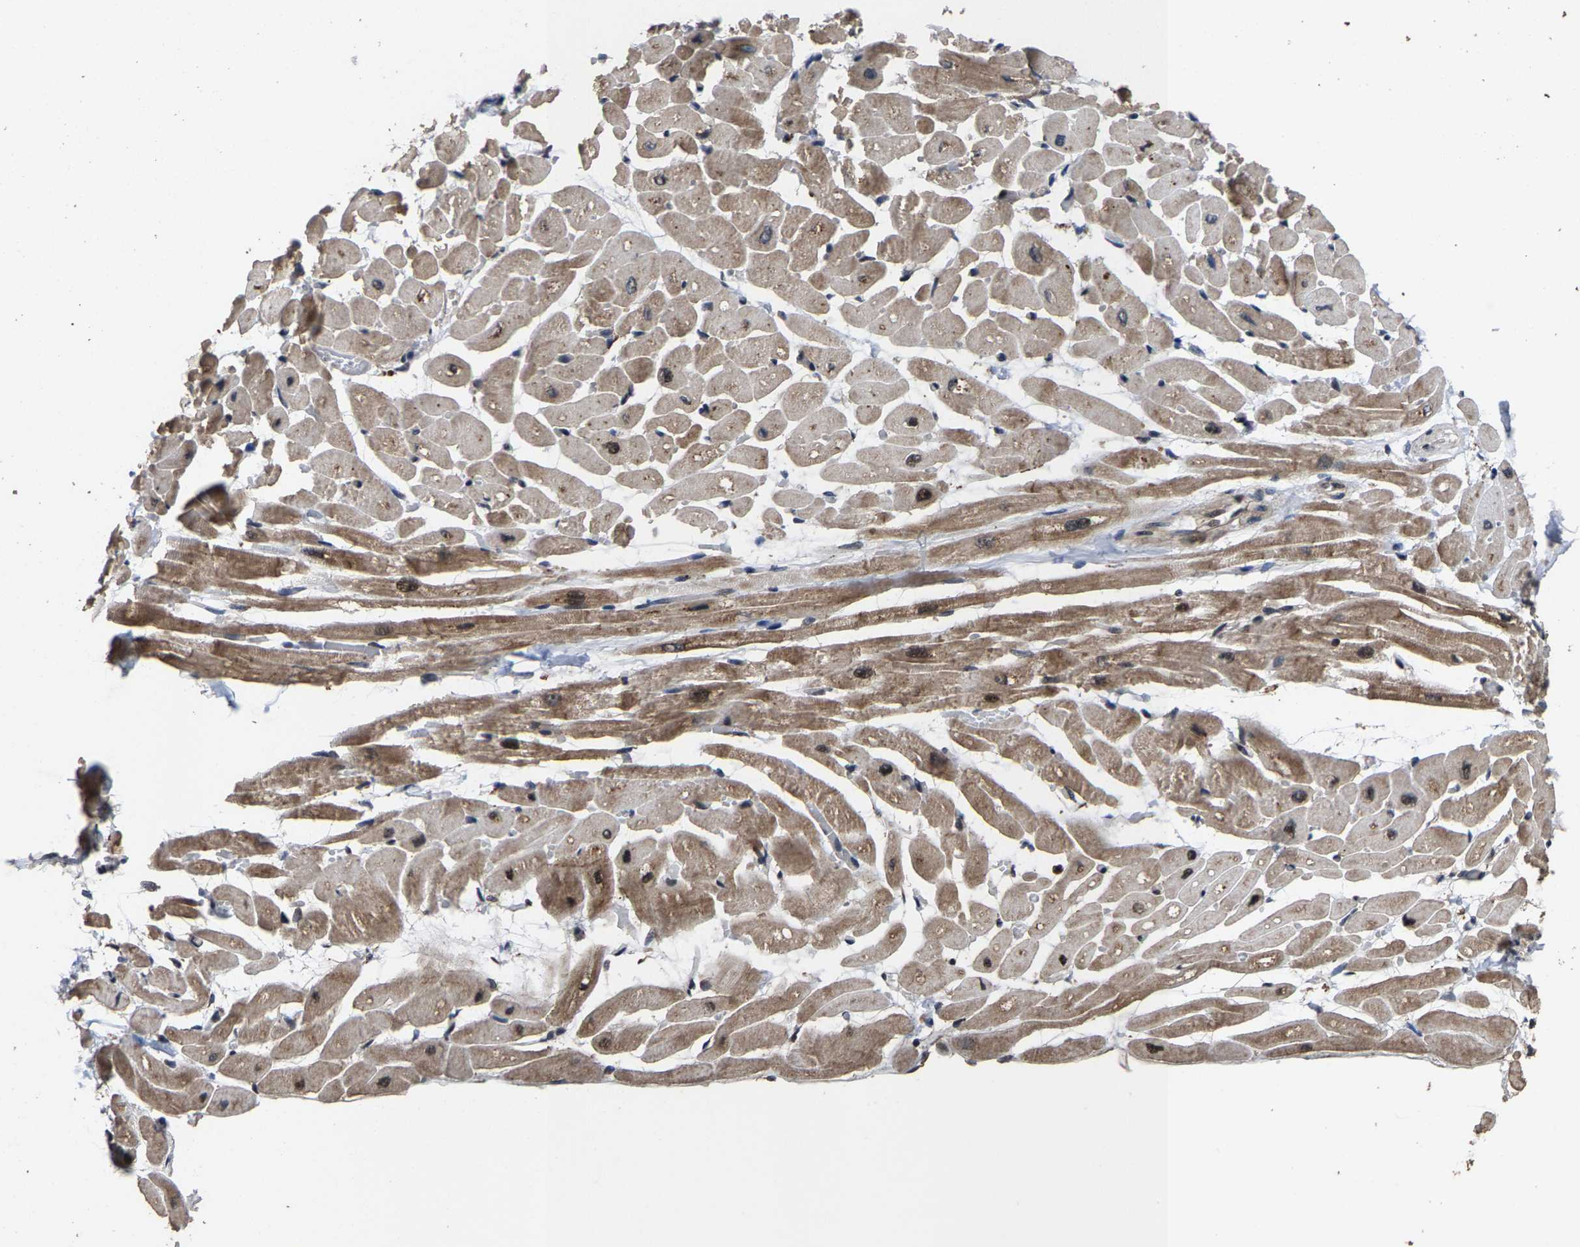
{"staining": {"intensity": "moderate", "quantity": ">75%", "location": "cytoplasmic/membranous"}, "tissue": "heart muscle", "cell_type": "Cardiomyocytes", "image_type": "normal", "snomed": [{"axis": "morphology", "description": "Normal tissue, NOS"}, {"axis": "topography", "description": "Heart"}], "caption": "Immunohistochemical staining of normal heart muscle demonstrates >75% levels of moderate cytoplasmic/membranous protein positivity in approximately >75% of cardiomyocytes. (DAB IHC with brightfield microscopy, high magnification).", "gene": "HAUS6", "patient": {"sex": "male", "age": 45}}